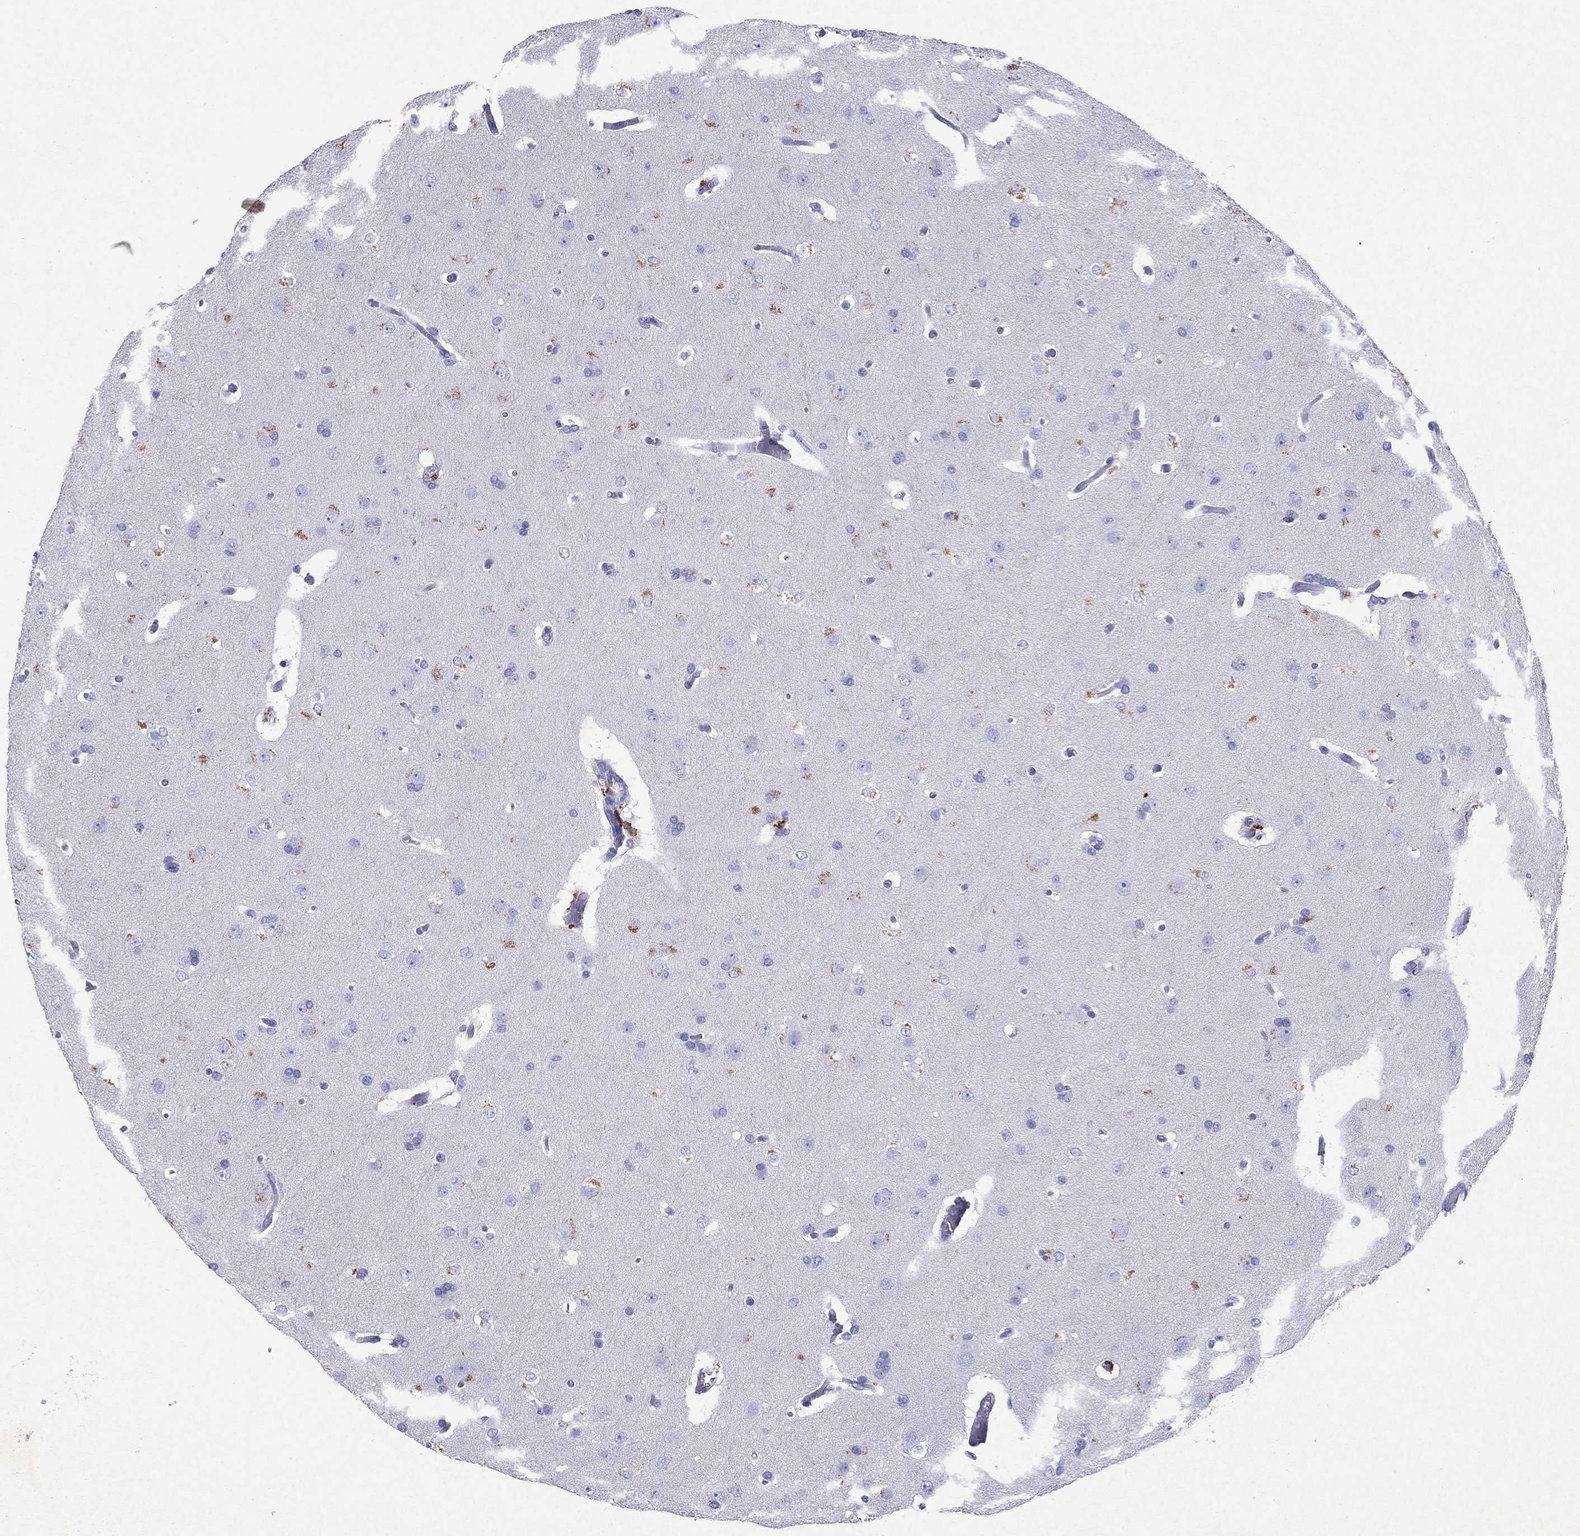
{"staining": {"intensity": "negative", "quantity": "none", "location": "none"}, "tissue": "glioma", "cell_type": "Tumor cells", "image_type": "cancer", "snomed": [{"axis": "morphology", "description": "Glioma, malignant, Low grade"}, {"axis": "topography", "description": "Brain"}], "caption": "Tumor cells are negative for brown protein staining in low-grade glioma (malignant).", "gene": "ARMC12", "patient": {"sex": "female", "age": 32}}